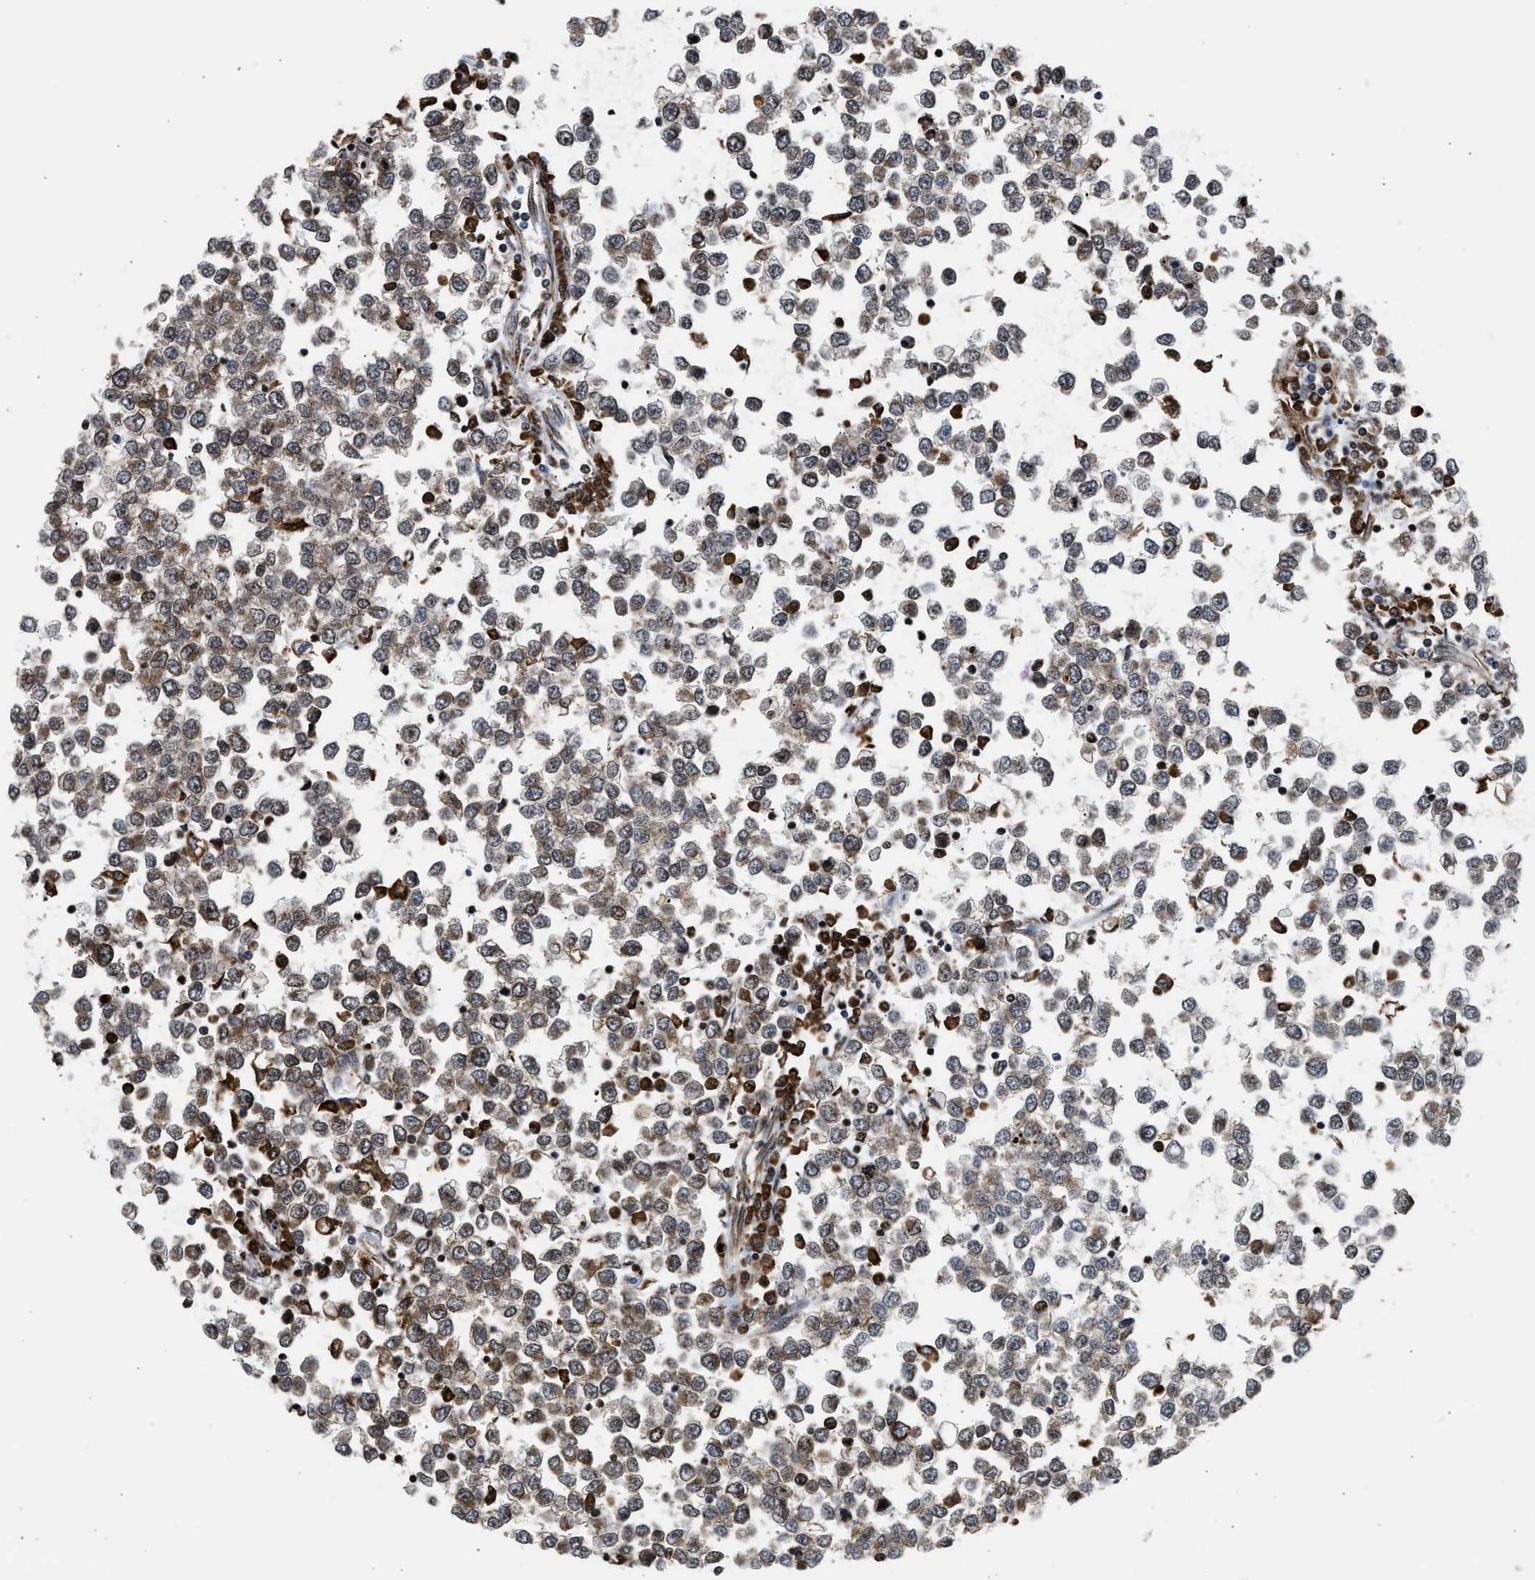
{"staining": {"intensity": "moderate", "quantity": "25%-75%", "location": "cytoplasmic/membranous,nuclear"}, "tissue": "testis cancer", "cell_type": "Tumor cells", "image_type": "cancer", "snomed": [{"axis": "morphology", "description": "Seminoma, NOS"}, {"axis": "topography", "description": "Testis"}], "caption": "A brown stain highlights moderate cytoplasmic/membranous and nuclear staining of a protein in human testis cancer tumor cells.", "gene": "CYCS", "patient": {"sex": "male", "age": 65}}